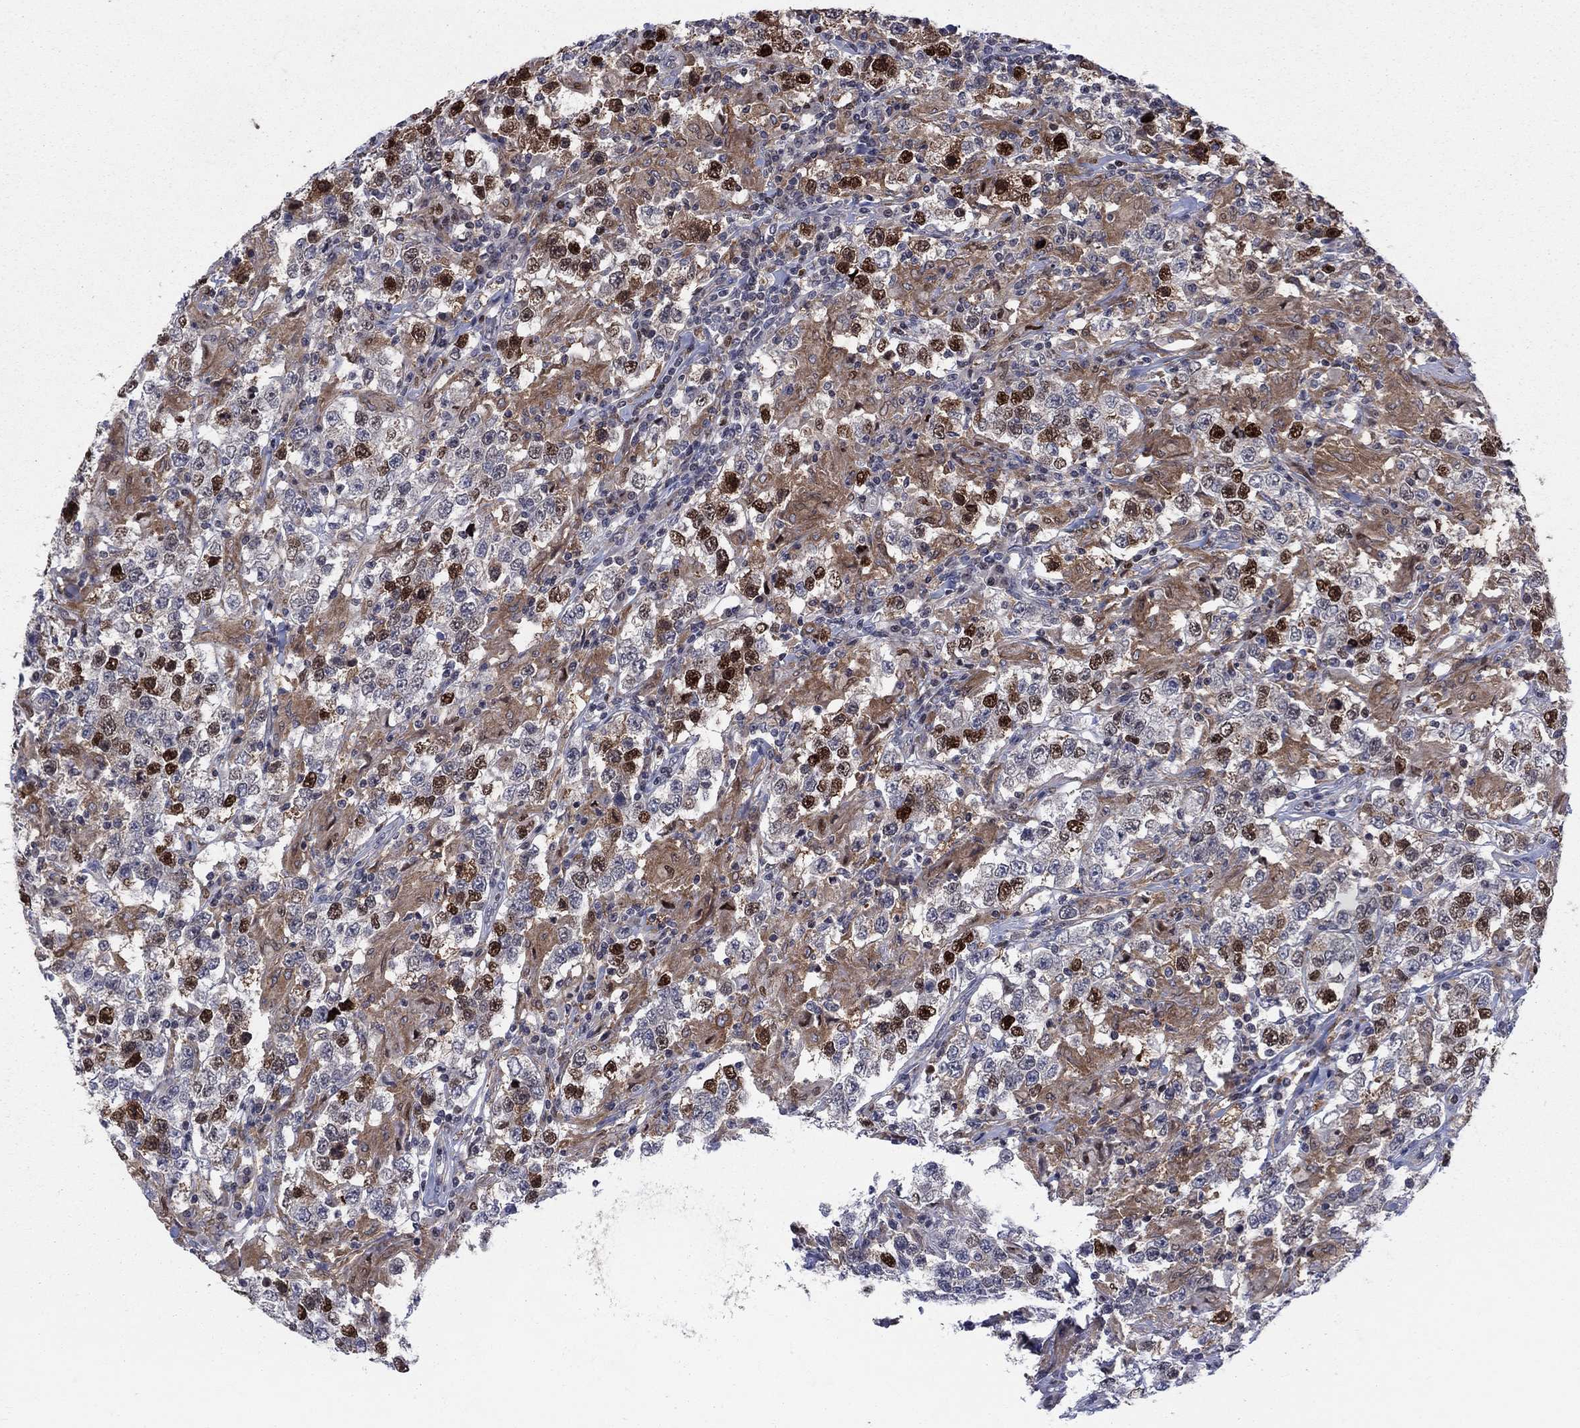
{"staining": {"intensity": "strong", "quantity": "<25%", "location": "nuclear"}, "tissue": "testis cancer", "cell_type": "Tumor cells", "image_type": "cancer", "snomed": [{"axis": "morphology", "description": "Seminoma, NOS"}, {"axis": "morphology", "description": "Carcinoma, Embryonal, NOS"}, {"axis": "topography", "description": "Testis"}], "caption": "IHC (DAB) staining of human testis cancer (embryonal carcinoma) displays strong nuclear protein positivity in about <25% of tumor cells.", "gene": "ZNHIT3", "patient": {"sex": "male", "age": 41}}